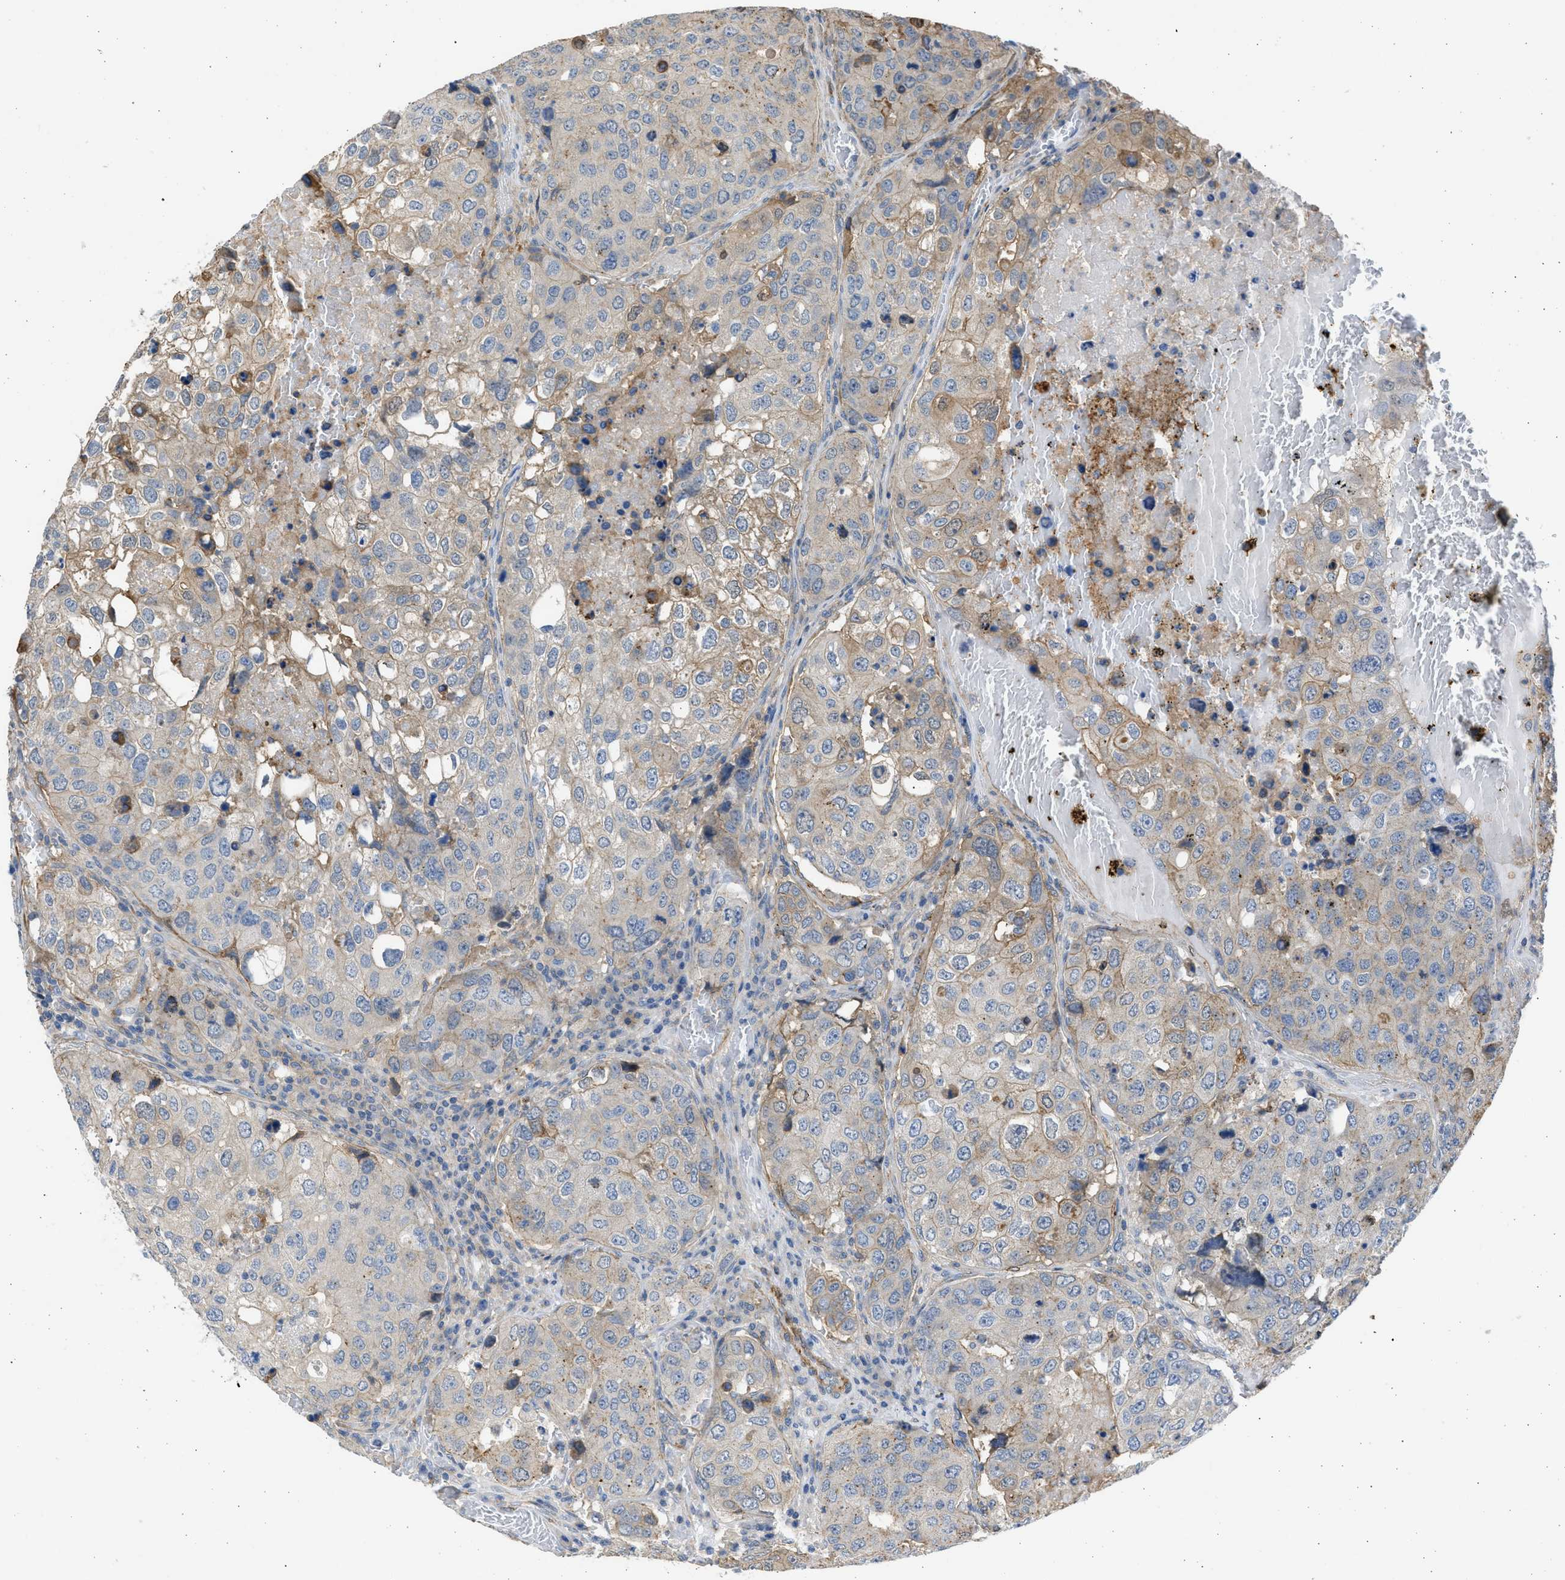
{"staining": {"intensity": "moderate", "quantity": "<25%", "location": "cytoplasmic/membranous"}, "tissue": "urothelial cancer", "cell_type": "Tumor cells", "image_type": "cancer", "snomed": [{"axis": "morphology", "description": "Urothelial carcinoma, High grade"}, {"axis": "topography", "description": "Lymph node"}, {"axis": "topography", "description": "Urinary bladder"}], "caption": "IHC (DAB) staining of urothelial carcinoma (high-grade) displays moderate cytoplasmic/membranous protein positivity in approximately <25% of tumor cells. The protein of interest is stained brown, and the nuclei are stained in blue (DAB IHC with brightfield microscopy, high magnification).", "gene": "PCNX3", "patient": {"sex": "male", "age": 51}}